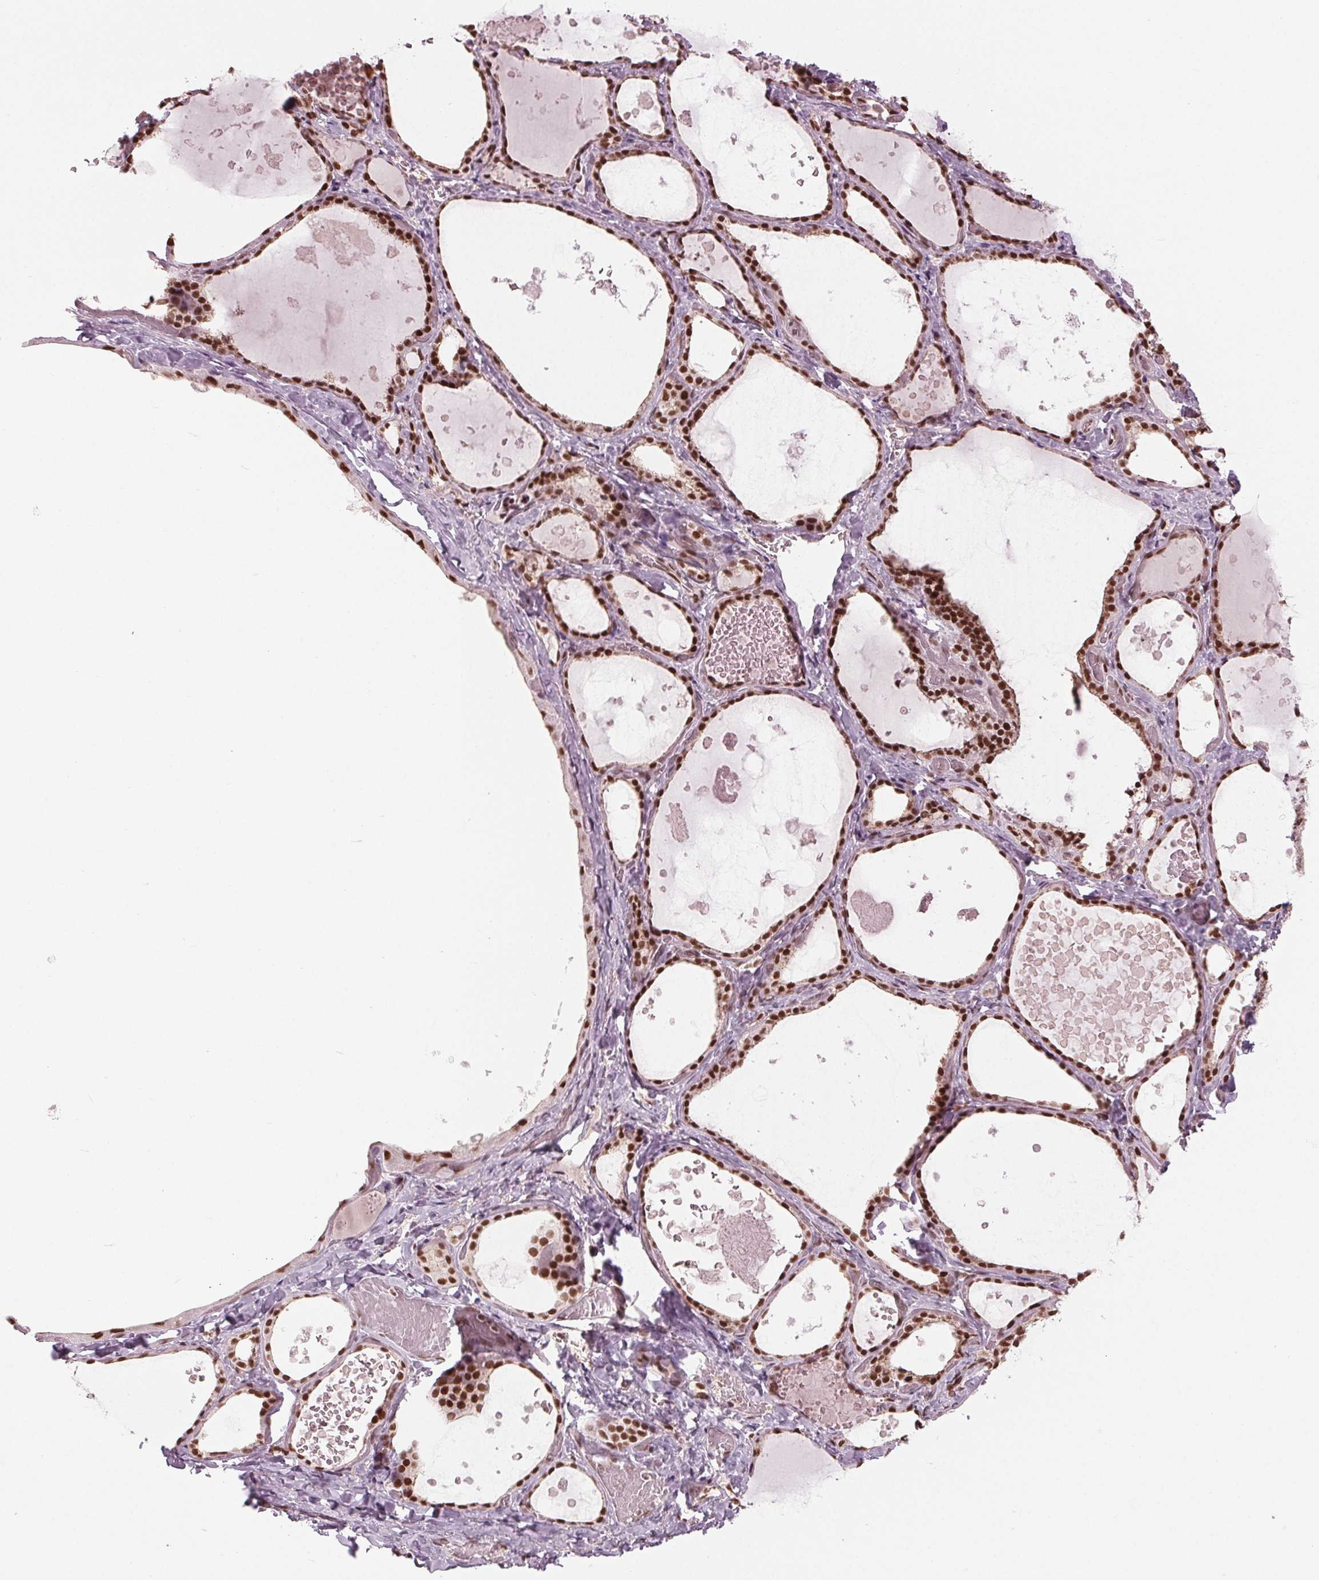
{"staining": {"intensity": "strong", "quantity": ">75%", "location": "nuclear"}, "tissue": "thyroid gland", "cell_type": "Glandular cells", "image_type": "normal", "snomed": [{"axis": "morphology", "description": "Normal tissue, NOS"}, {"axis": "topography", "description": "Thyroid gland"}], "caption": "Protein expression by IHC displays strong nuclear positivity in approximately >75% of glandular cells in normal thyroid gland.", "gene": "LSM2", "patient": {"sex": "female", "age": 56}}